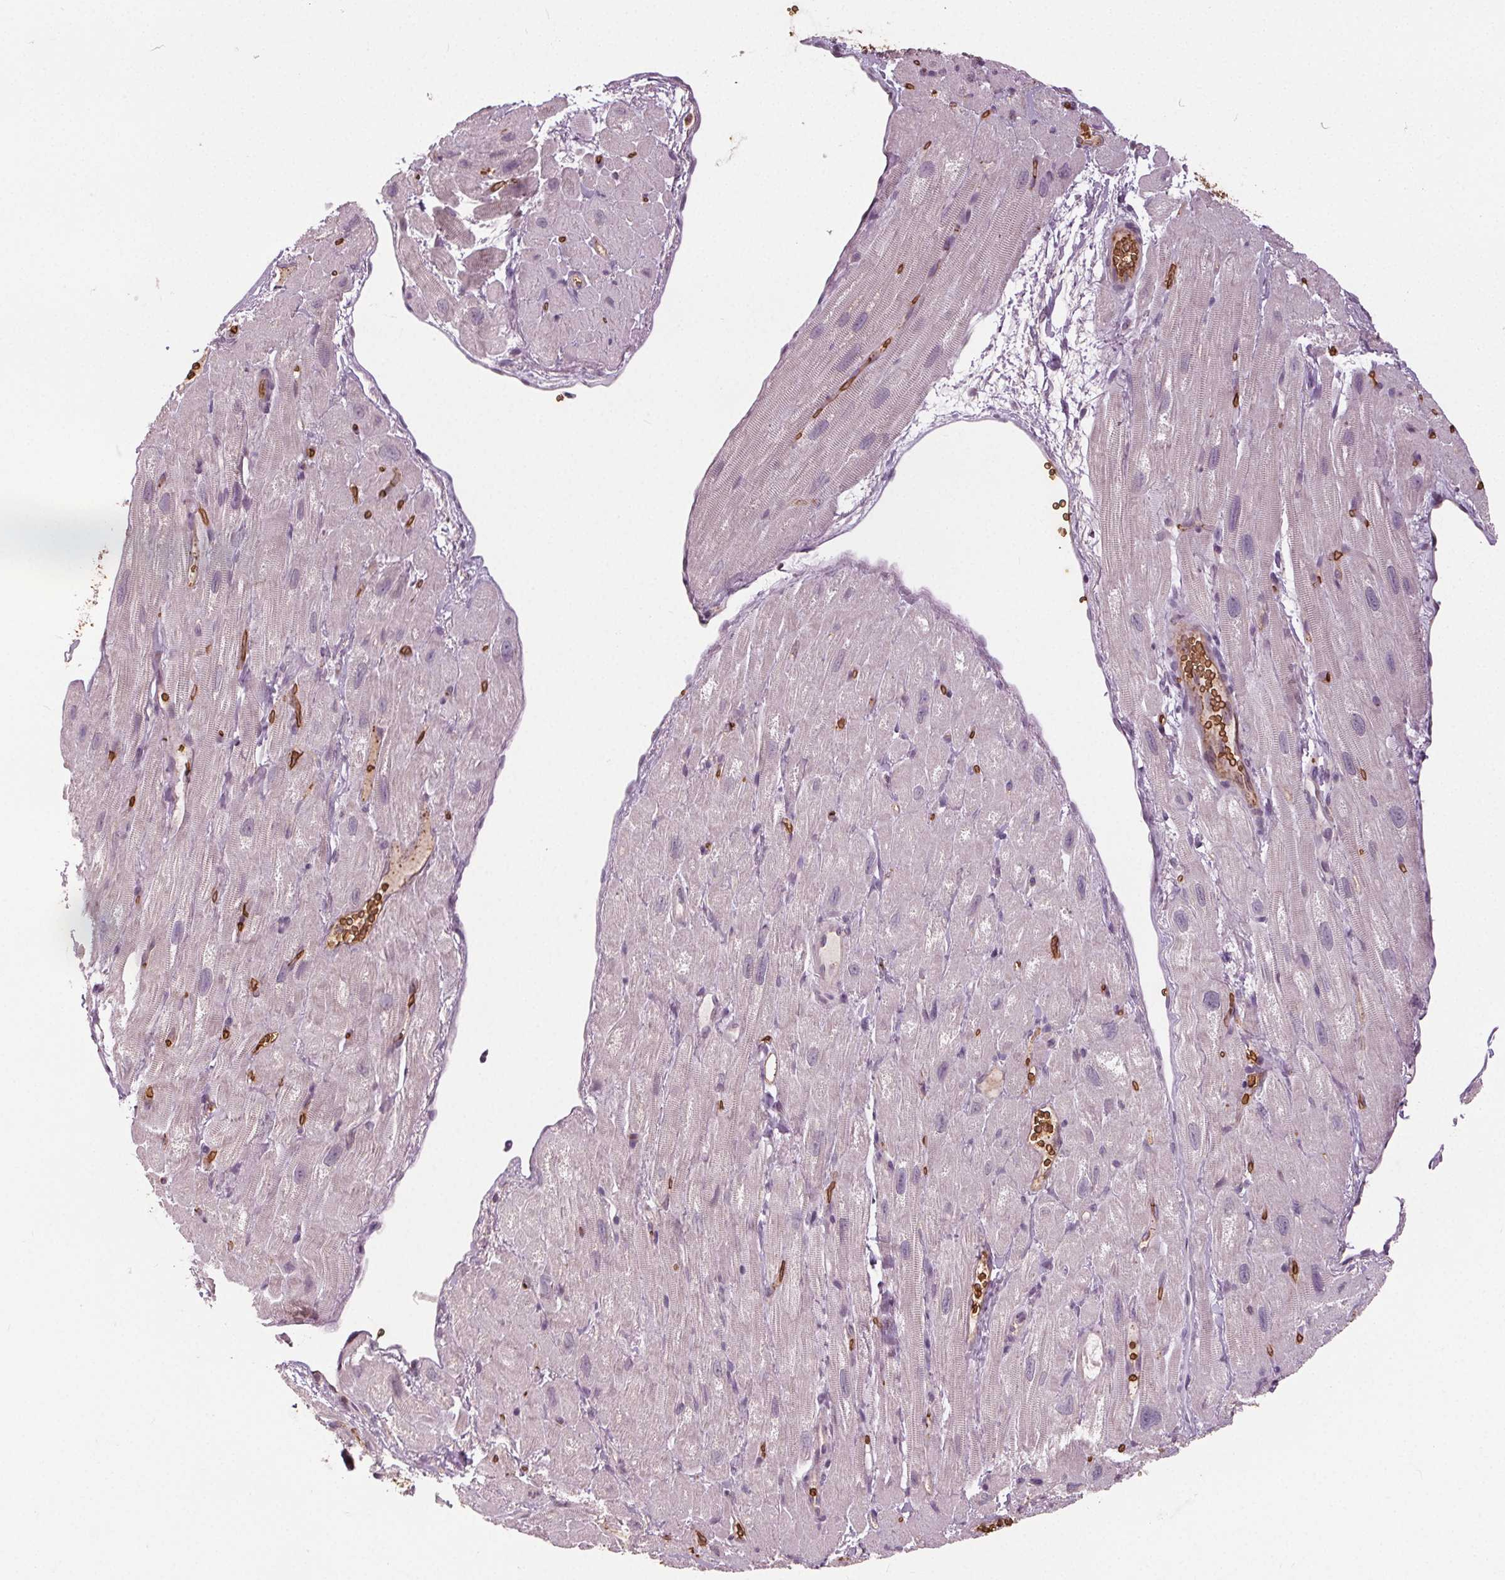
{"staining": {"intensity": "negative", "quantity": "none", "location": "none"}, "tissue": "heart muscle", "cell_type": "Cardiomyocytes", "image_type": "normal", "snomed": [{"axis": "morphology", "description": "Normal tissue, NOS"}, {"axis": "topography", "description": "Heart"}], "caption": "There is no significant staining in cardiomyocytes of heart muscle. (DAB (3,3'-diaminobenzidine) immunohistochemistry (IHC), high magnification).", "gene": "SLC4A1", "patient": {"sex": "female", "age": 62}}